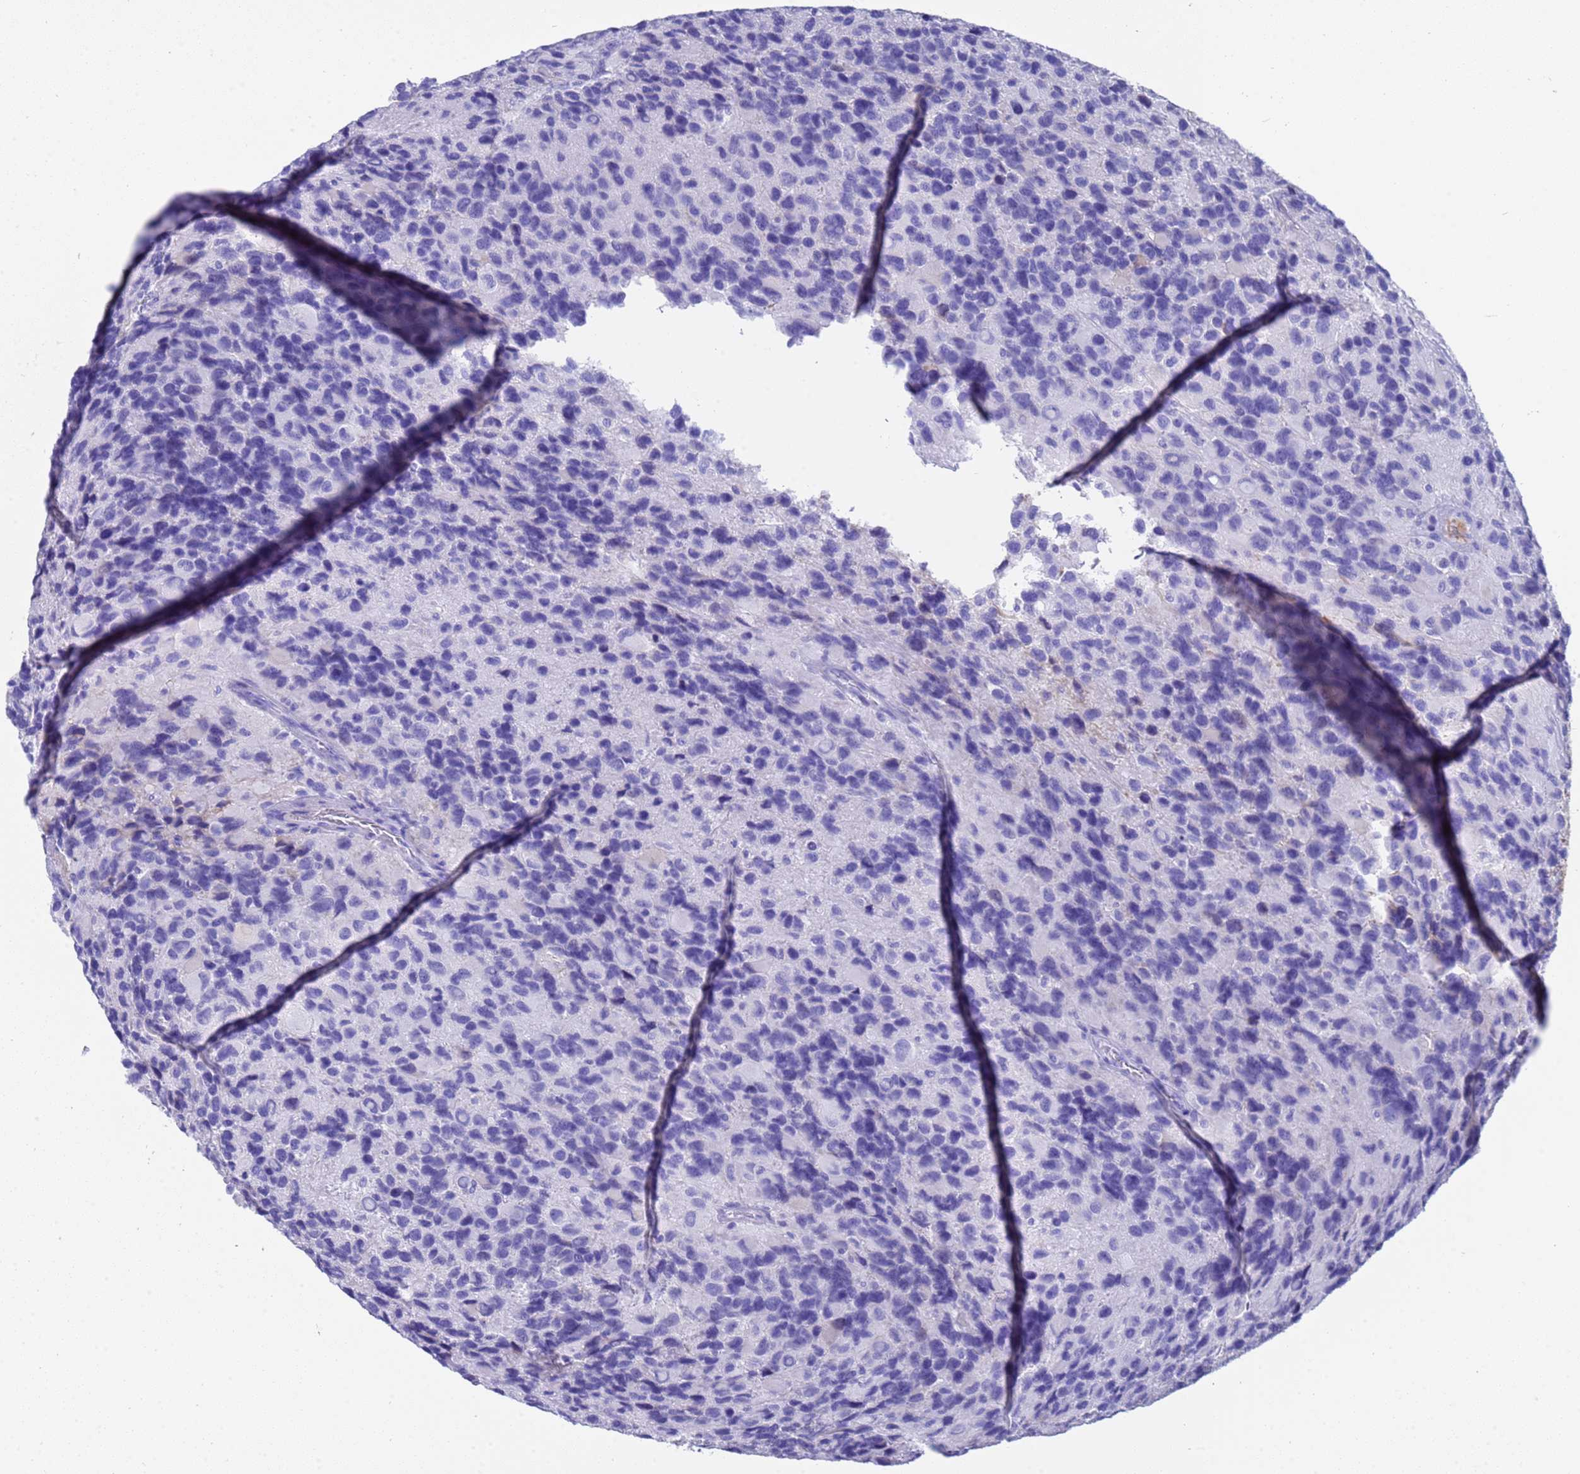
{"staining": {"intensity": "negative", "quantity": "none", "location": "none"}, "tissue": "glioma", "cell_type": "Tumor cells", "image_type": "cancer", "snomed": [{"axis": "morphology", "description": "Glioma, malignant, High grade"}, {"axis": "topography", "description": "Brain"}], "caption": "IHC histopathology image of human glioma stained for a protein (brown), which shows no staining in tumor cells.", "gene": "H1-7", "patient": {"sex": "male", "age": 77}}